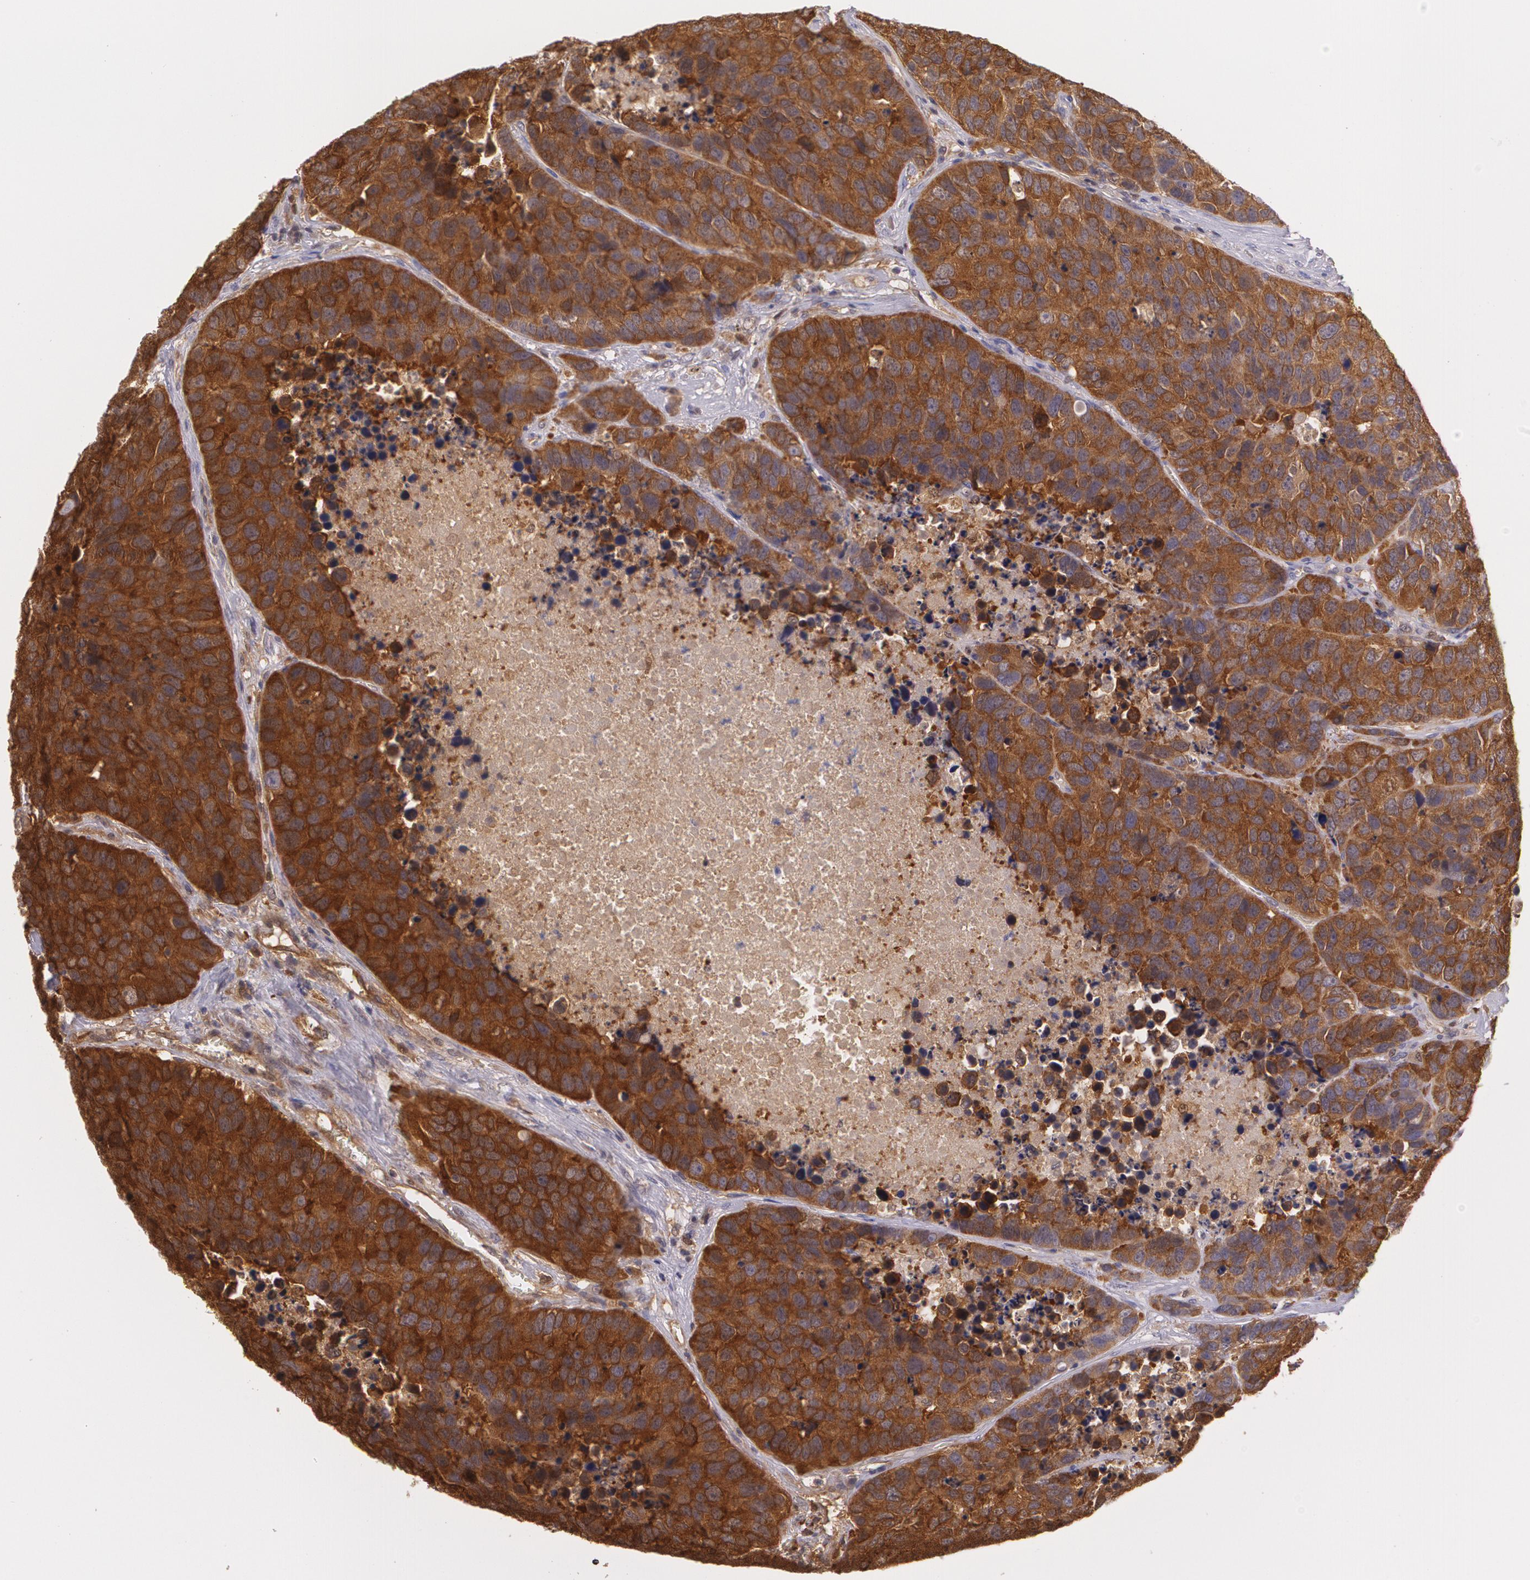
{"staining": {"intensity": "strong", "quantity": ">75%", "location": "cytoplasmic/membranous"}, "tissue": "carcinoid", "cell_type": "Tumor cells", "image_type": "cancer", "snomed": [{"axis": "morphology", "description": "Carcinoid, malignant, NOS"}, {"axis": "topography", "description": "Lung"}], "caption": "A histopathology image of human carcinoid (malignant) stained for a protein demonstrates strong cytoplasmic/membranous brown staining in tumor cells.", "gene": "HSPH1", "patient": {"sex": "male", "age": 60}}